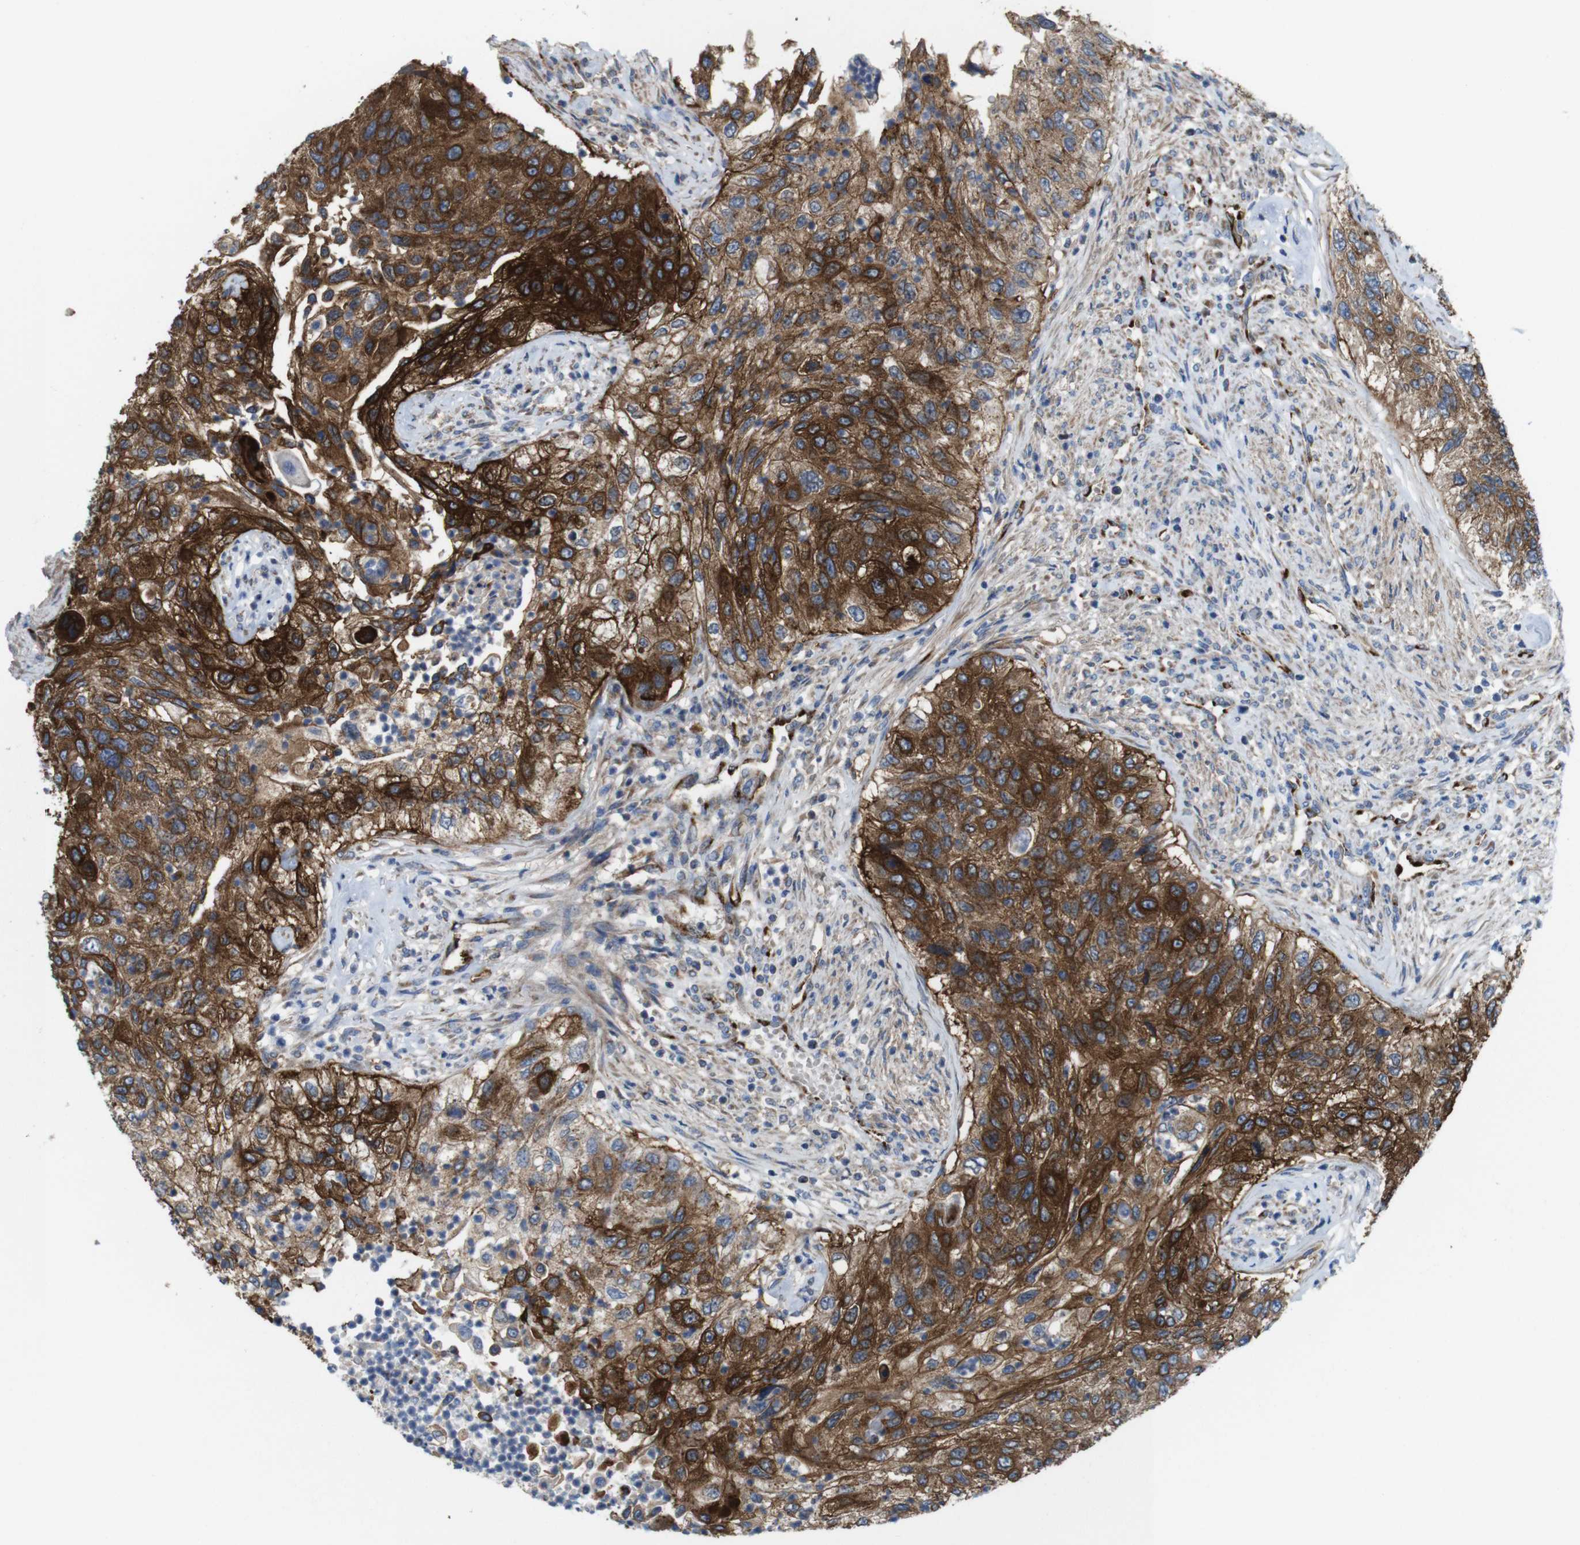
{"staining": {"intensity": "strong", "quantity": "25%-75%", "location": "cytoplasmic/membranous"}, "tissue": "urothelial cancer", "cell_type": "Tumor cells", "image_type": "cancer", "snomed": [{"axis": "morphology", "description": "Urothelial carcinoma, High grade"}, {"axis": "topography", "description": "Urinary bladder"}], "caption": "Brown immunohistochemical staining in human high-grade urothelial carcinoma exhibits strong cytoplasmic/membranous positivity in about 25%-75% of tumor cells. (Stains: DAB (3,3'-diaminobenzidine) in brown, nuclei in blue, Microscopy: brightfield microscopy at high magnification).", "gene": "EFCAB14", "patient": {"sex": "female", "age": 60}}